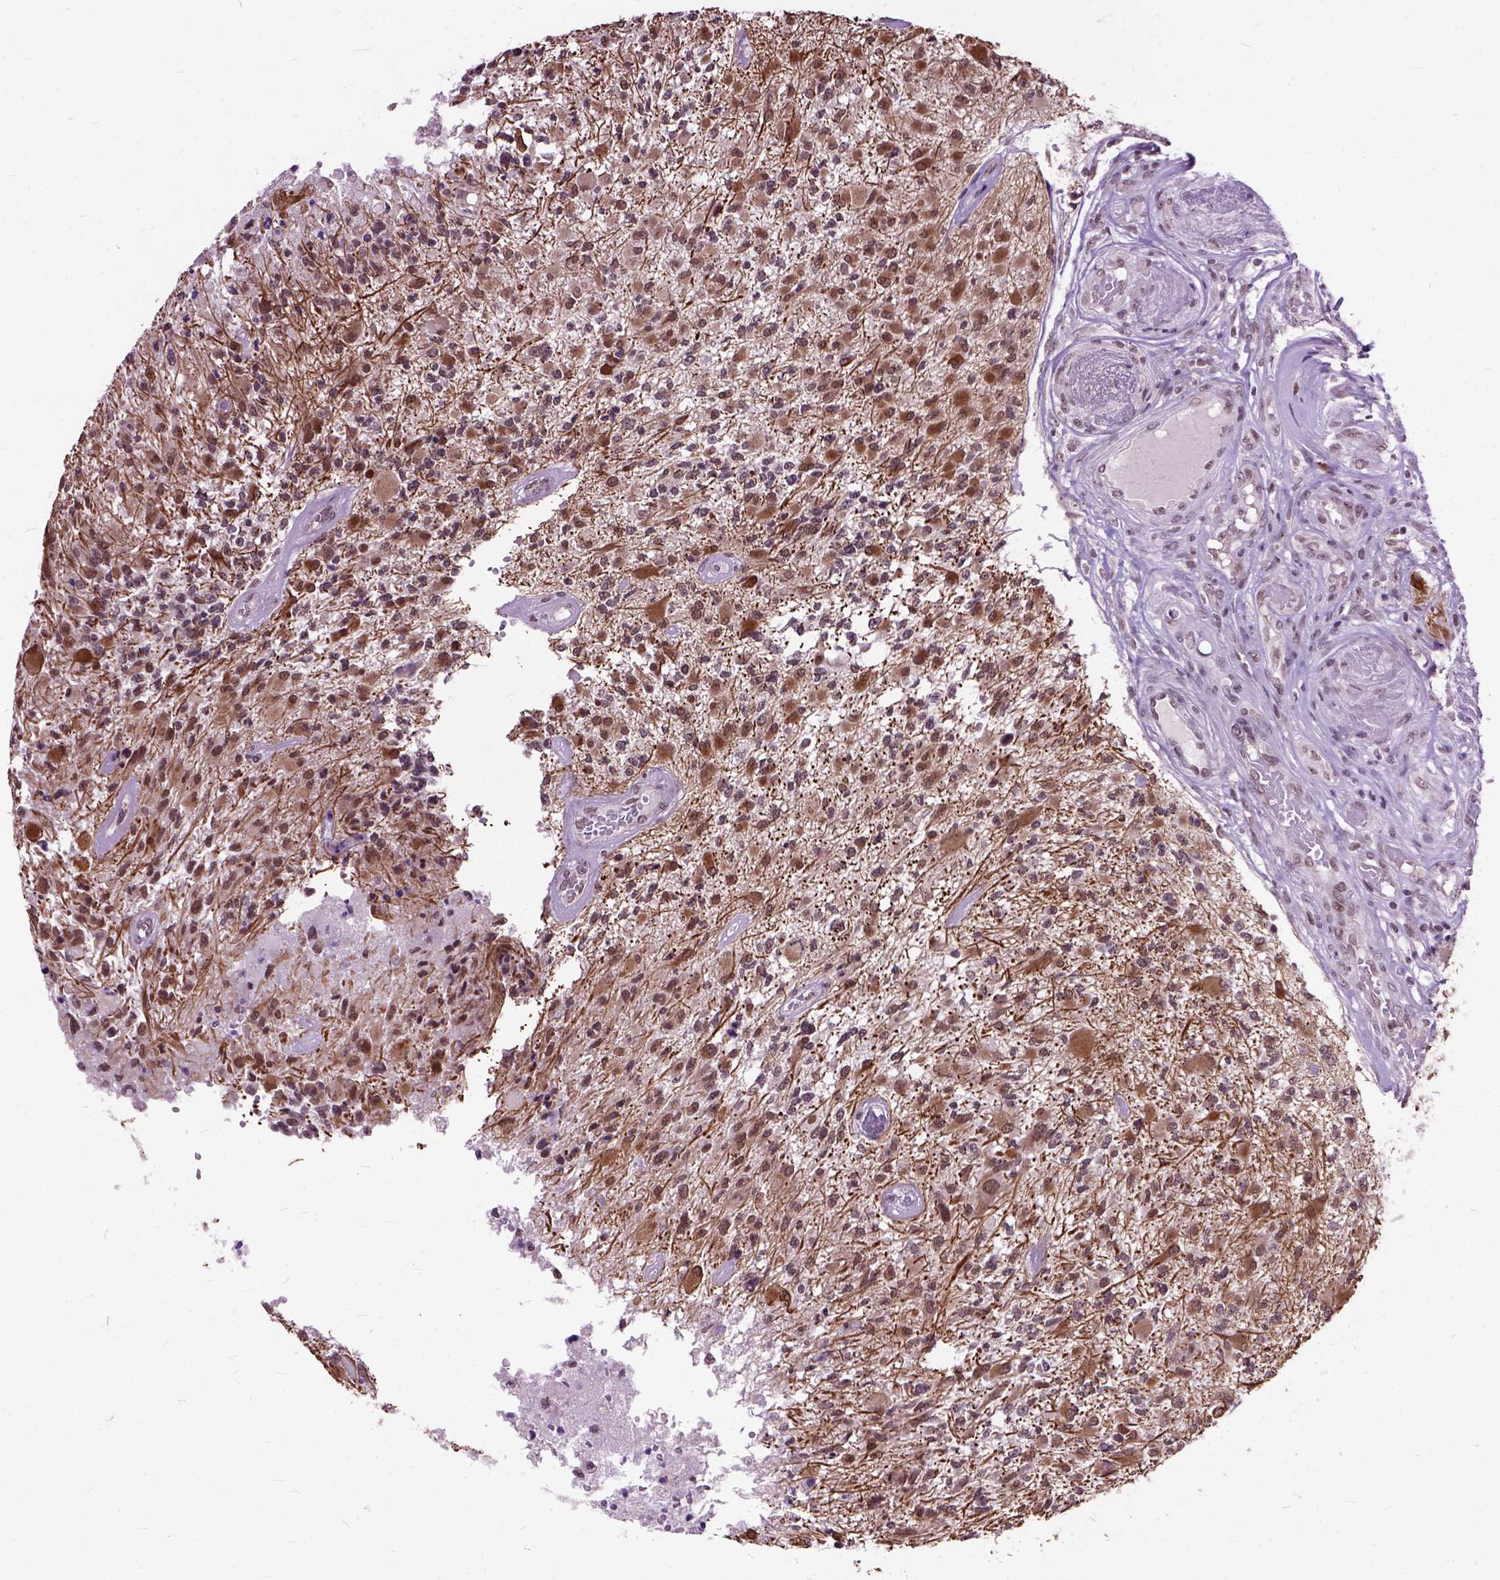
{"staining": {"intensity": "weak", "quantity": "25%-75%", "location": "cytoplasmic/membranous"}, "tissue": "glioma", "cell_type": "Tumor cells", "image_type": "cancer", "snomed": [{"axis": "morphology", "description": "Glioma, malignant, High grade"}, {"axis": "topography", "description": "Brain"}], "caption": "Protein staining of glioma tissue shows weak cytoplasmic/membranous expression in approximately 25%-75% of tumor cells.", "gene": "ORC5", "patient": {"sex": "female", "age": 63}}